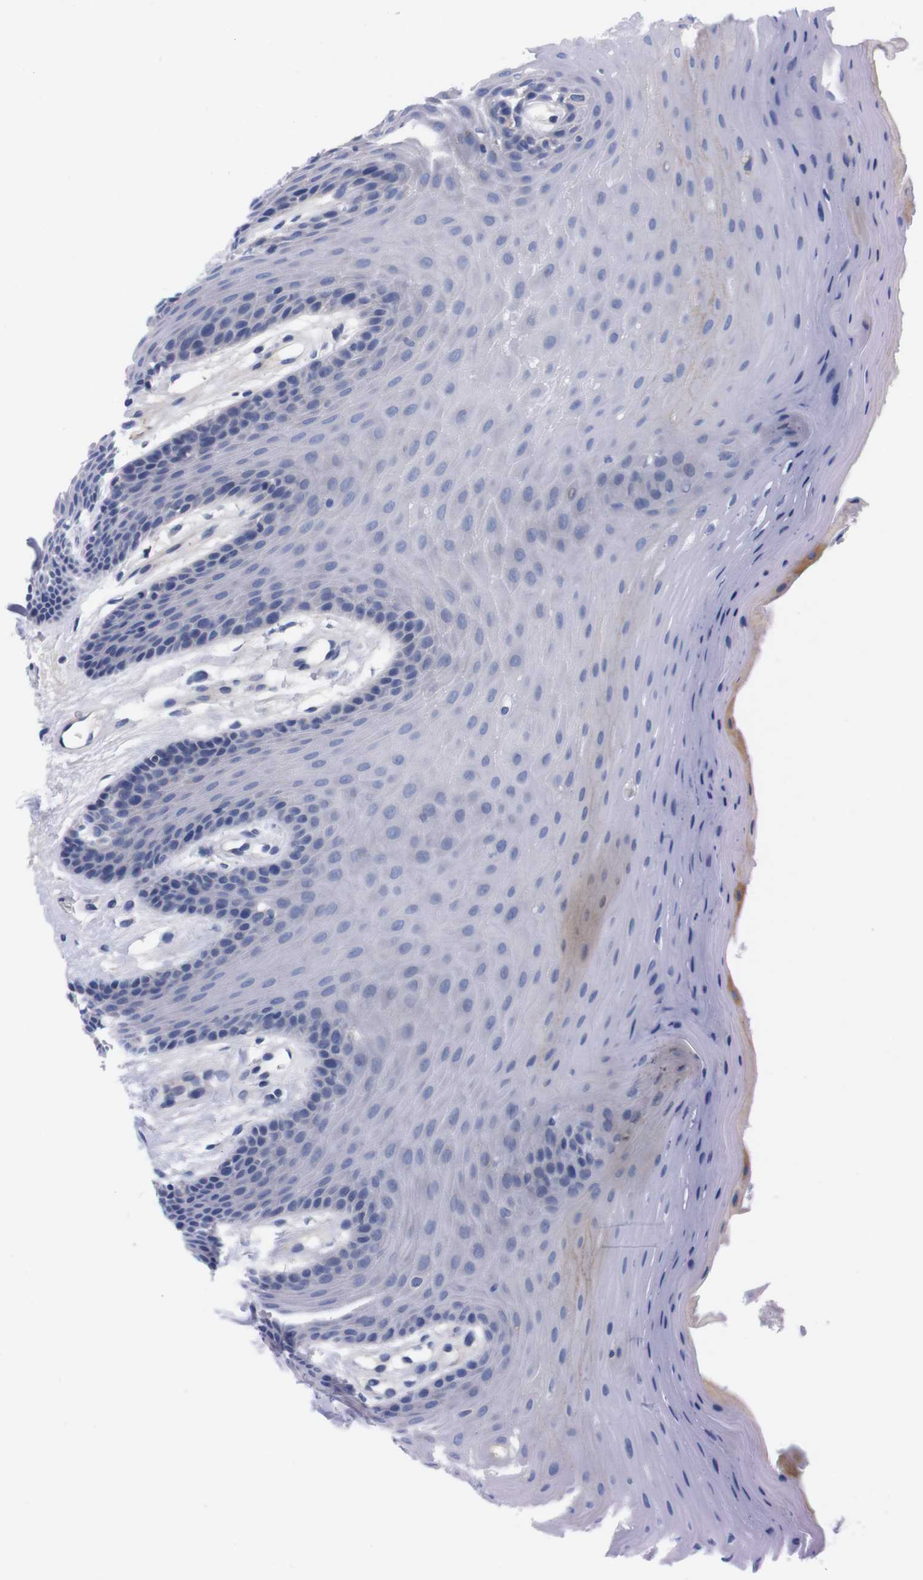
{"staining": {"intensity": "negative", "quantity": "none", "location": "none"}, "tissue": "oral mucosa", "cell_type": "Squamous epithelial cells", "image_type": "normal", "snomed": [{"axis": "morphology", "description": "Normal tissue, NOS"}, {"axis": "morphology", "description": "Squamous cell carcinoma, NOS"}, {"axis": "topography", "description": "Skeletal muscle"}, {"axis": "topography", "description": "Adipose tissue"}, {"axis": "topography", "description": "Vascular tissue"}, {"axis": "topography", "description": "Oral tissue"}, {"axis": "topography", "description": "Peripheral nerve tissue"}, {"axis": "topography", "description": "Head-Neck"}], "caption": "Squamous epithelial cells show no significant staining in benign oral mucosa. (Brightfield microscopy of DAB (3,3'-diaminobenzidine) immunohistochemistry at high magnification).", "gene": "FAM210A", "patient": {"sex": "male", "age": 71}}